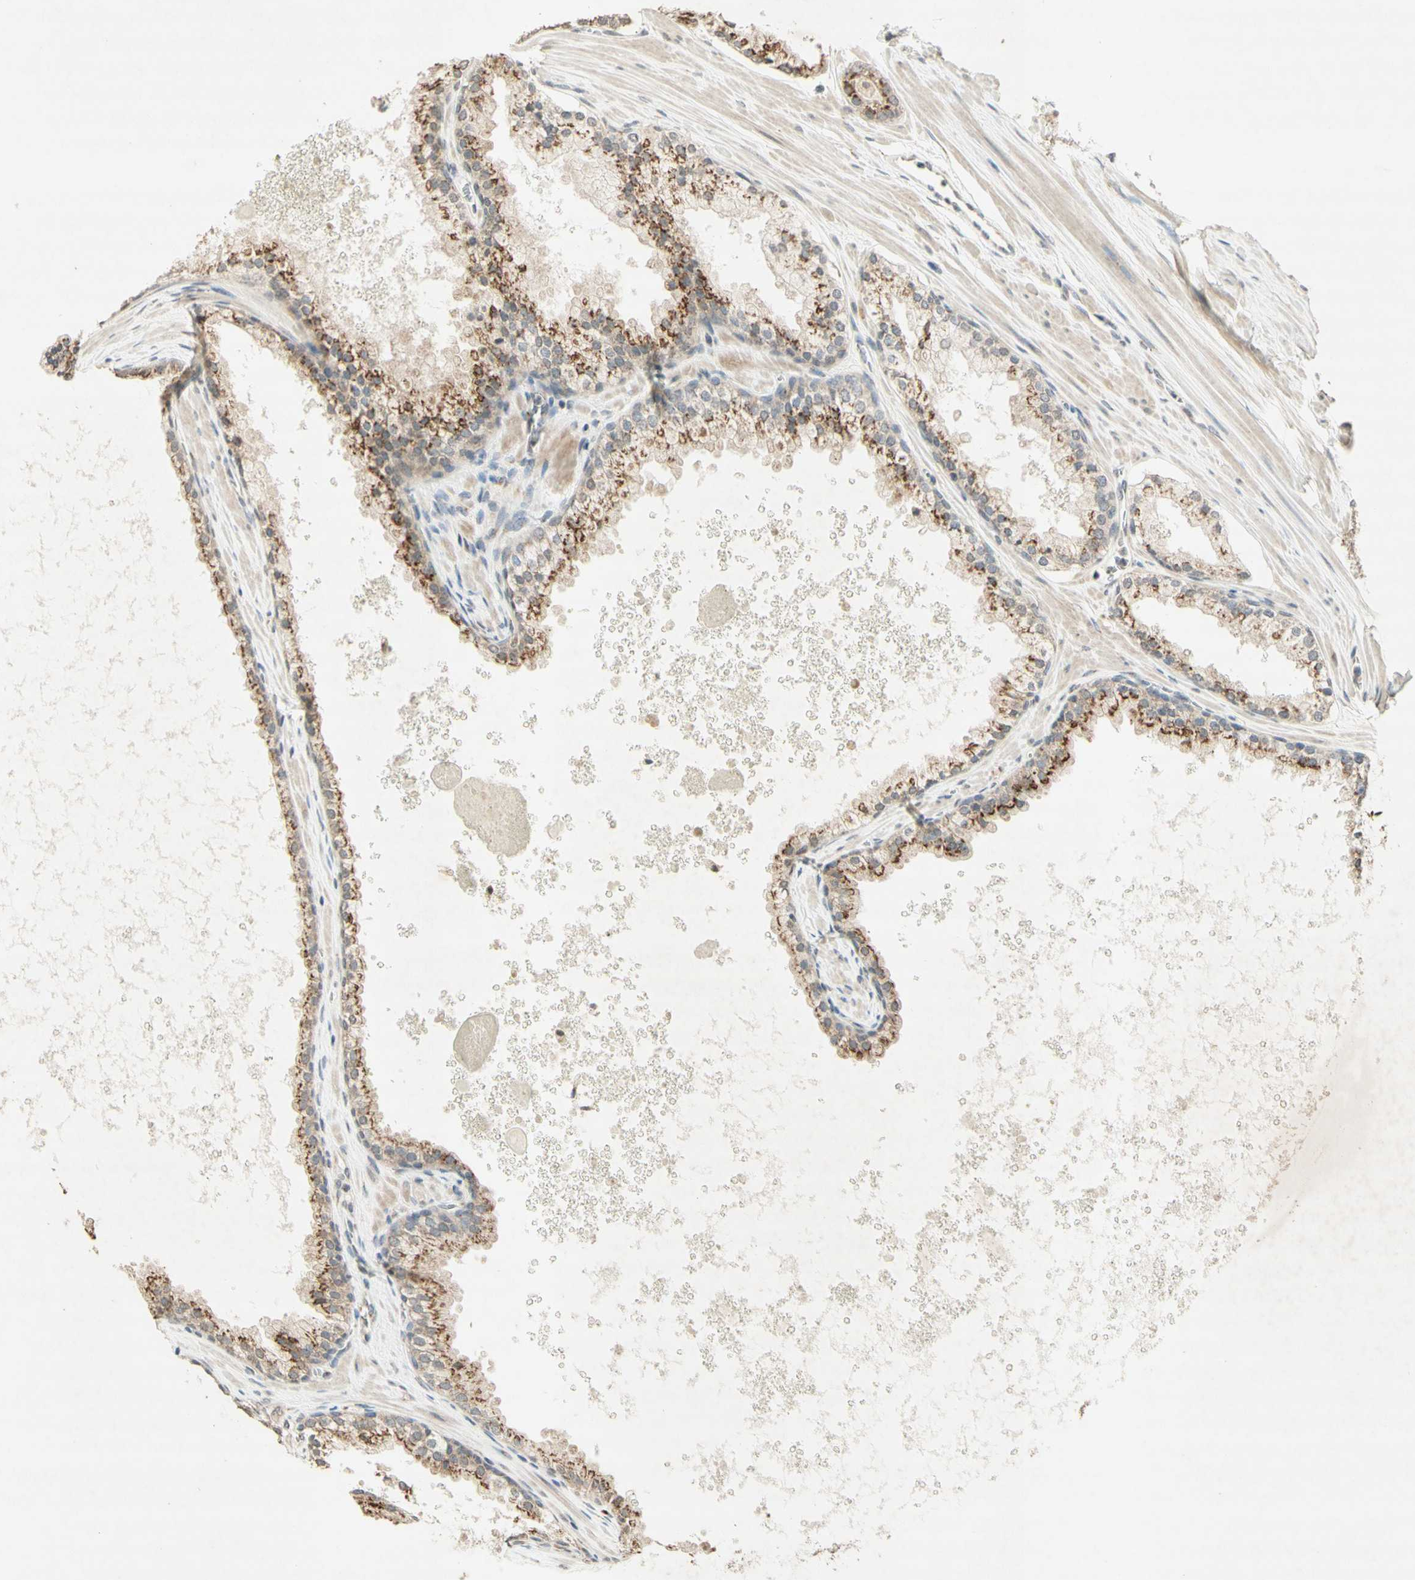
{"staining": {"intensity": "moderate", "quantity": ">75%", "location": "cytoplasmic/membranous"}, "tissue": "prostate cancer", "cell_type": "Tumor cells", "image_type": "cancer", "snomed": [{"axis": "morphology", "description": "Adenocarcinoma, High grade"}, {"axis": "topography", "description": "Prostate"}], "caption": "Immunohistochemical staining of human prostate cancer (high-grade adenocarcinoma) reveals moderate cytoplasmic/membranous protein staining in about >75% of tumor cells. (DAB IHC, brown staining for protein, blue staining for nuclei).", "gene": "CCNI", "patient": {"sex": "male", "age": 65}}